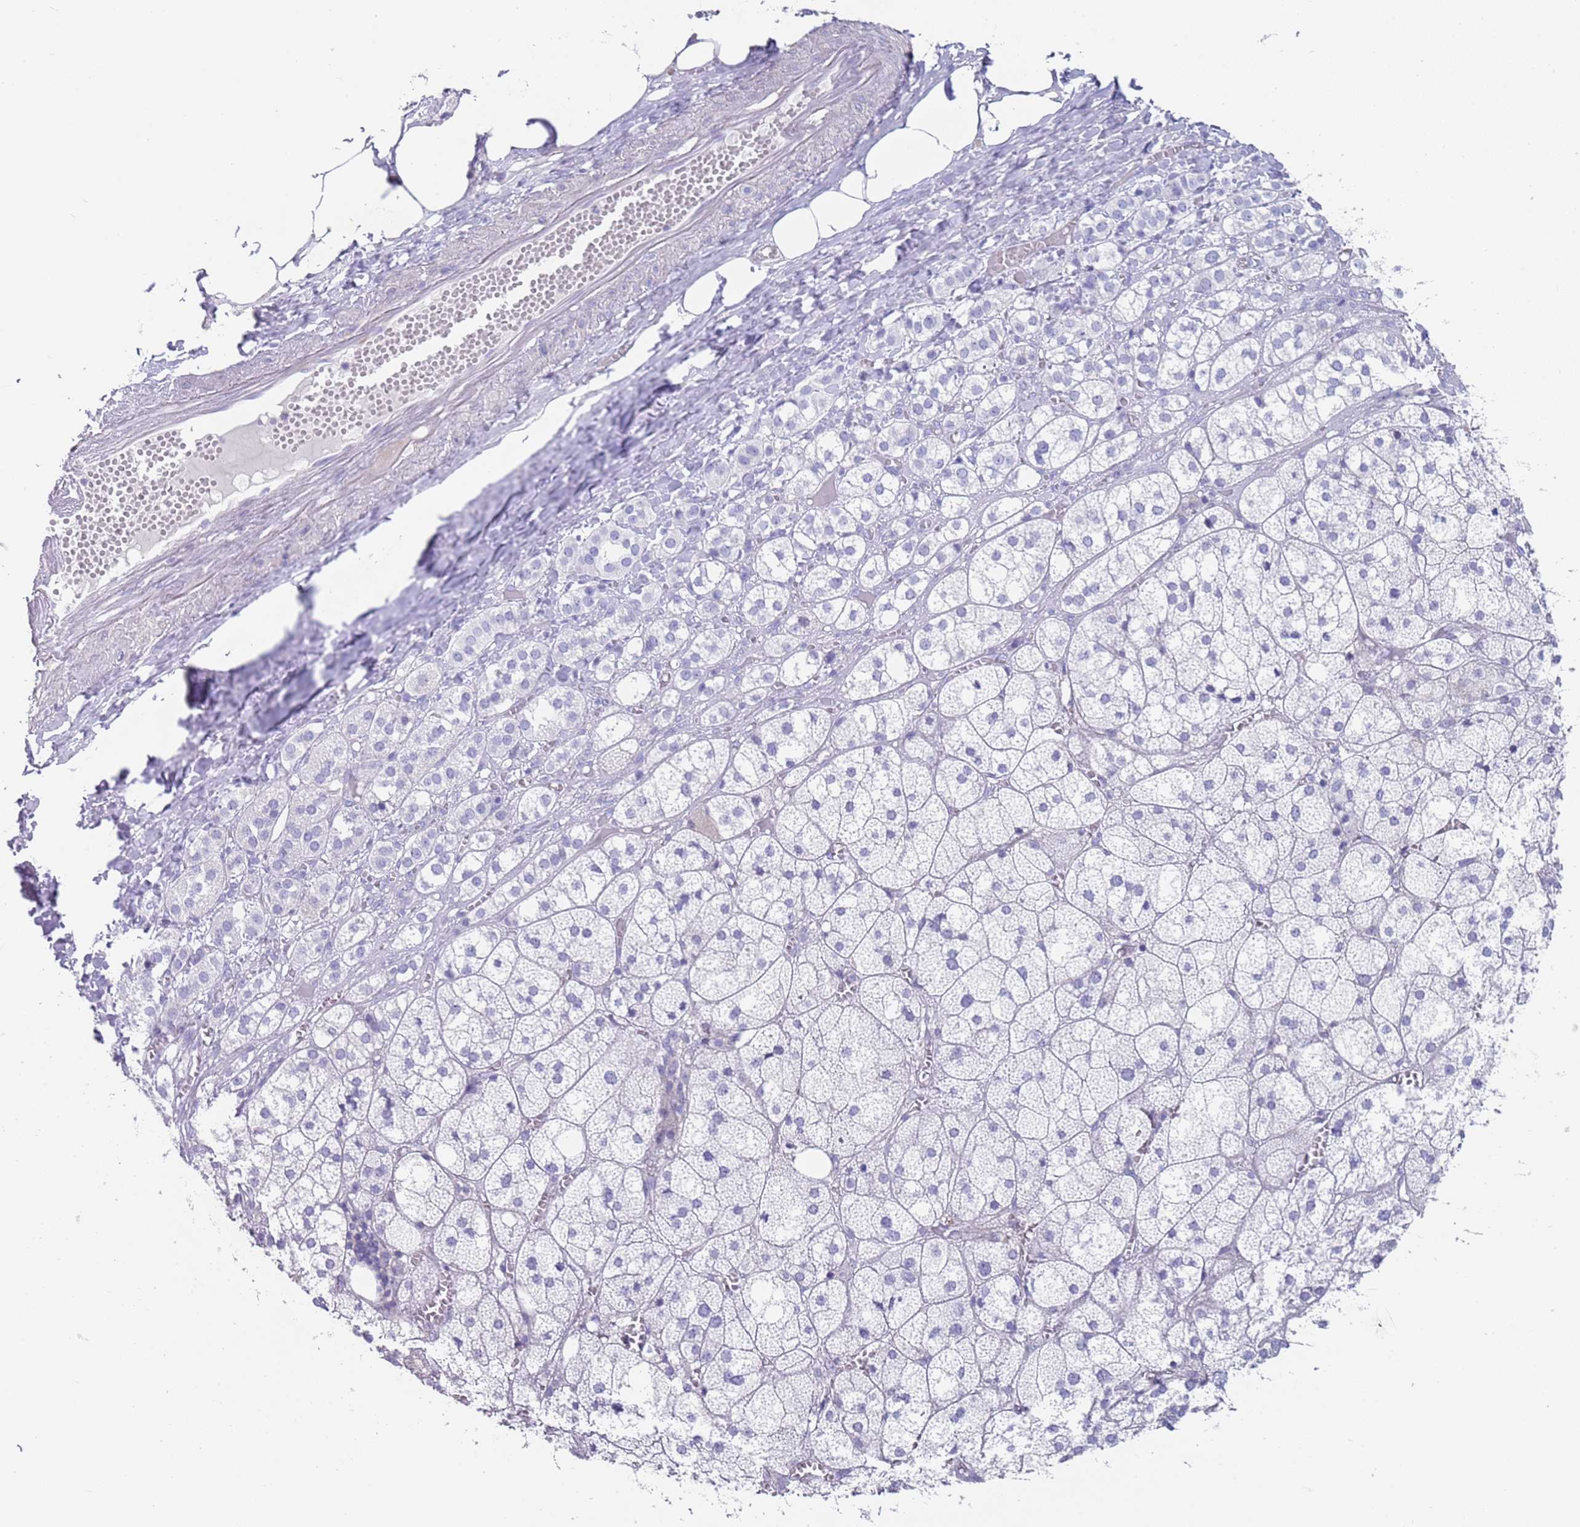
{"staining": {"intensity": "negative", "quantity": "none", "location": "none"}, "tissue": "adrenal gland", "cell_type": "Glandular cells", "image_type": "normal", "snomed": [{"axis": "morphology", "description": "Normal tissue, NOS"}, {"axis": "topography", "description": "Adrenal gland"}], "caption": "Immunohistochemical staining of benign human adrenal gland displays no significant staining in glandular cells. Nuclei are stained in blue.", "gene": "CPXM2", "patient": {"sex": "female", "age": 61}}